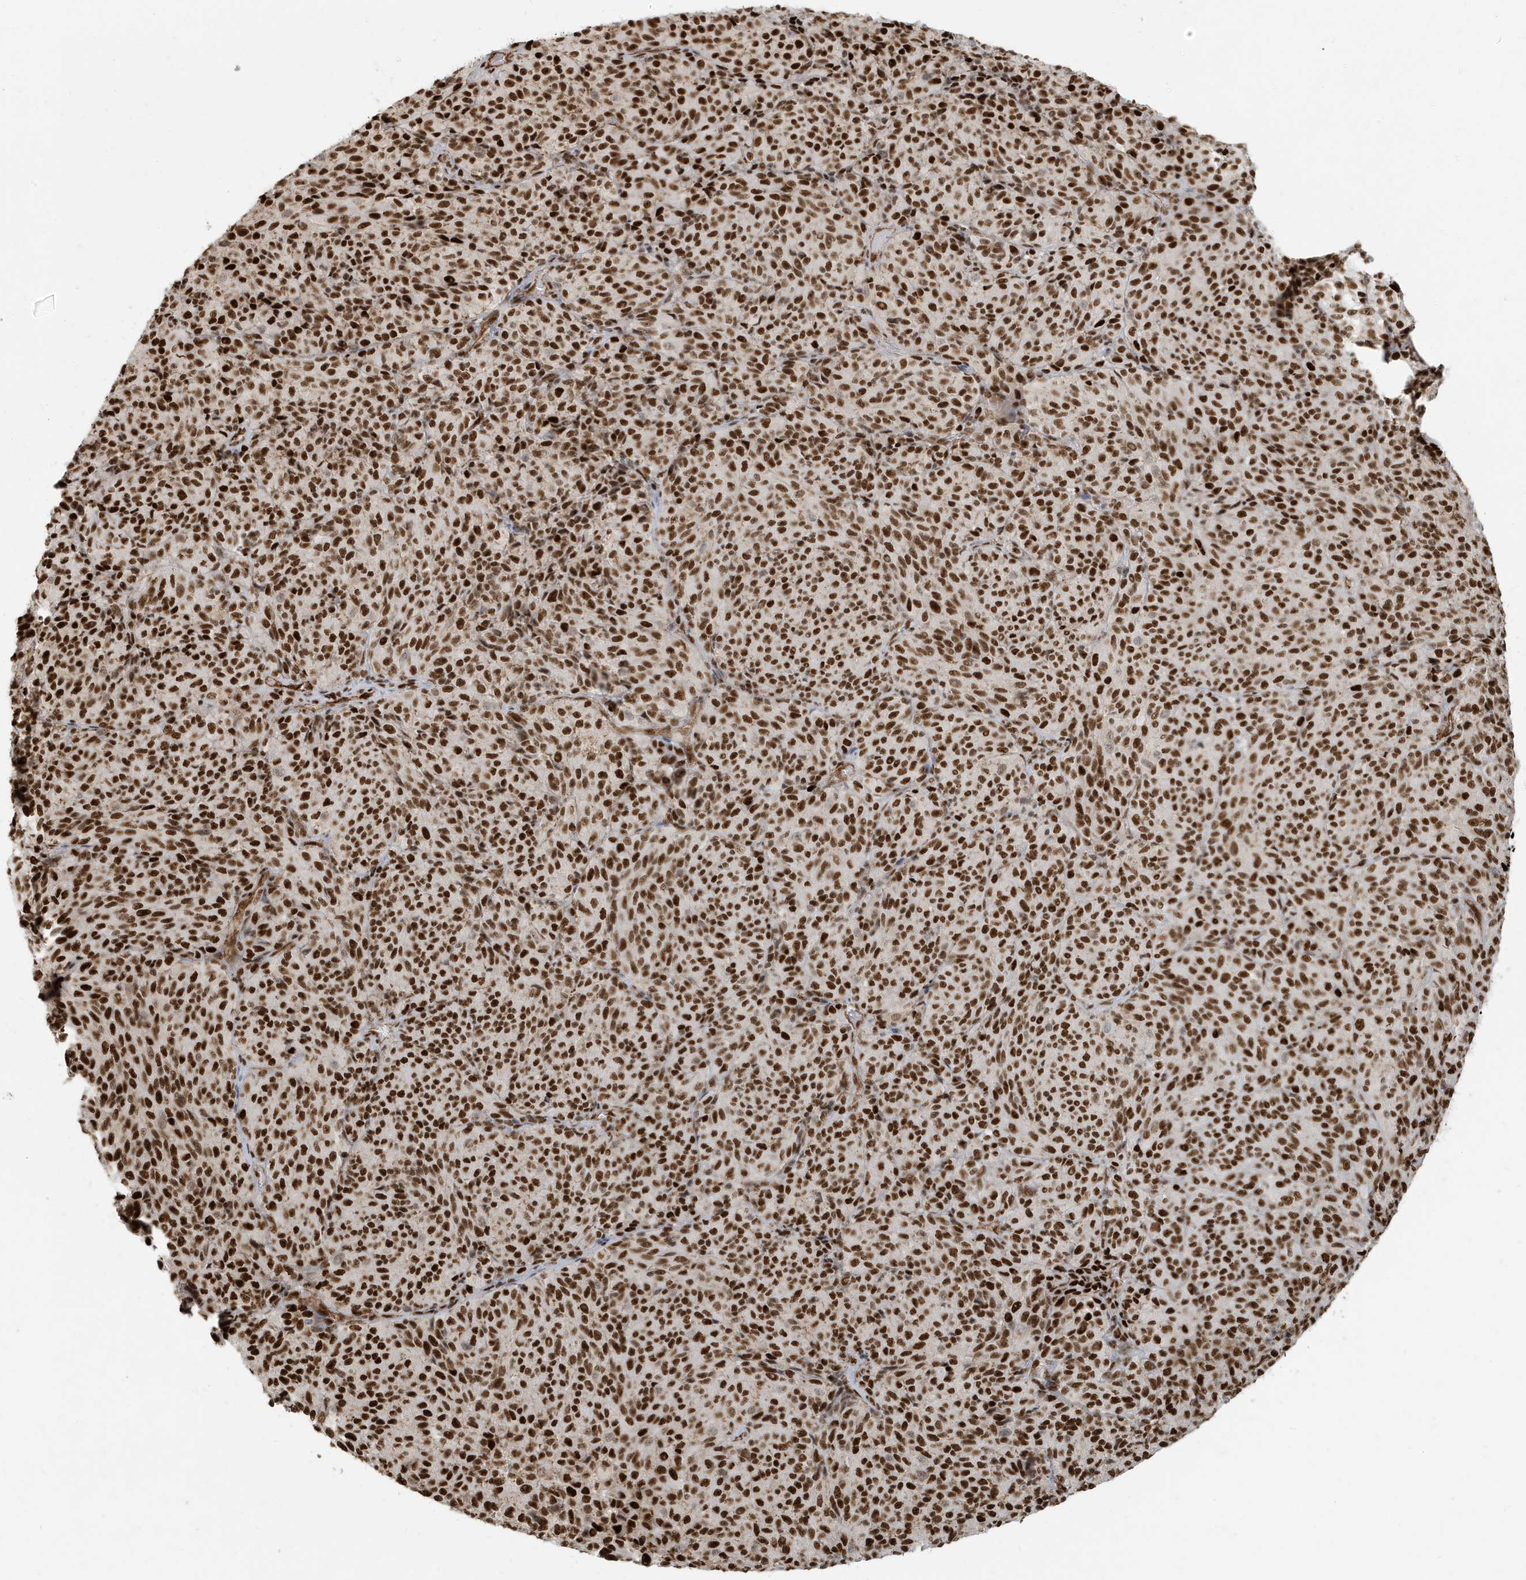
{"staining": {"intensity": "strong", "quantity": ">75%", "location": "nuclear"}, "tissue": "melanoma", "cell_type": "Tumor cells", "image_type": "cancer", "snomed": [{"axis": "morphology", "description": "Malignant melanoma, Metastatic site"}, {"axis": "topography", "description": "Brain"}], "caption": "Melanoma tissue displays strong nuclear positivity in approximately >75% of tumor cells", "gene": "CKS2", "patient": {"sex": "female", "age": 56}}